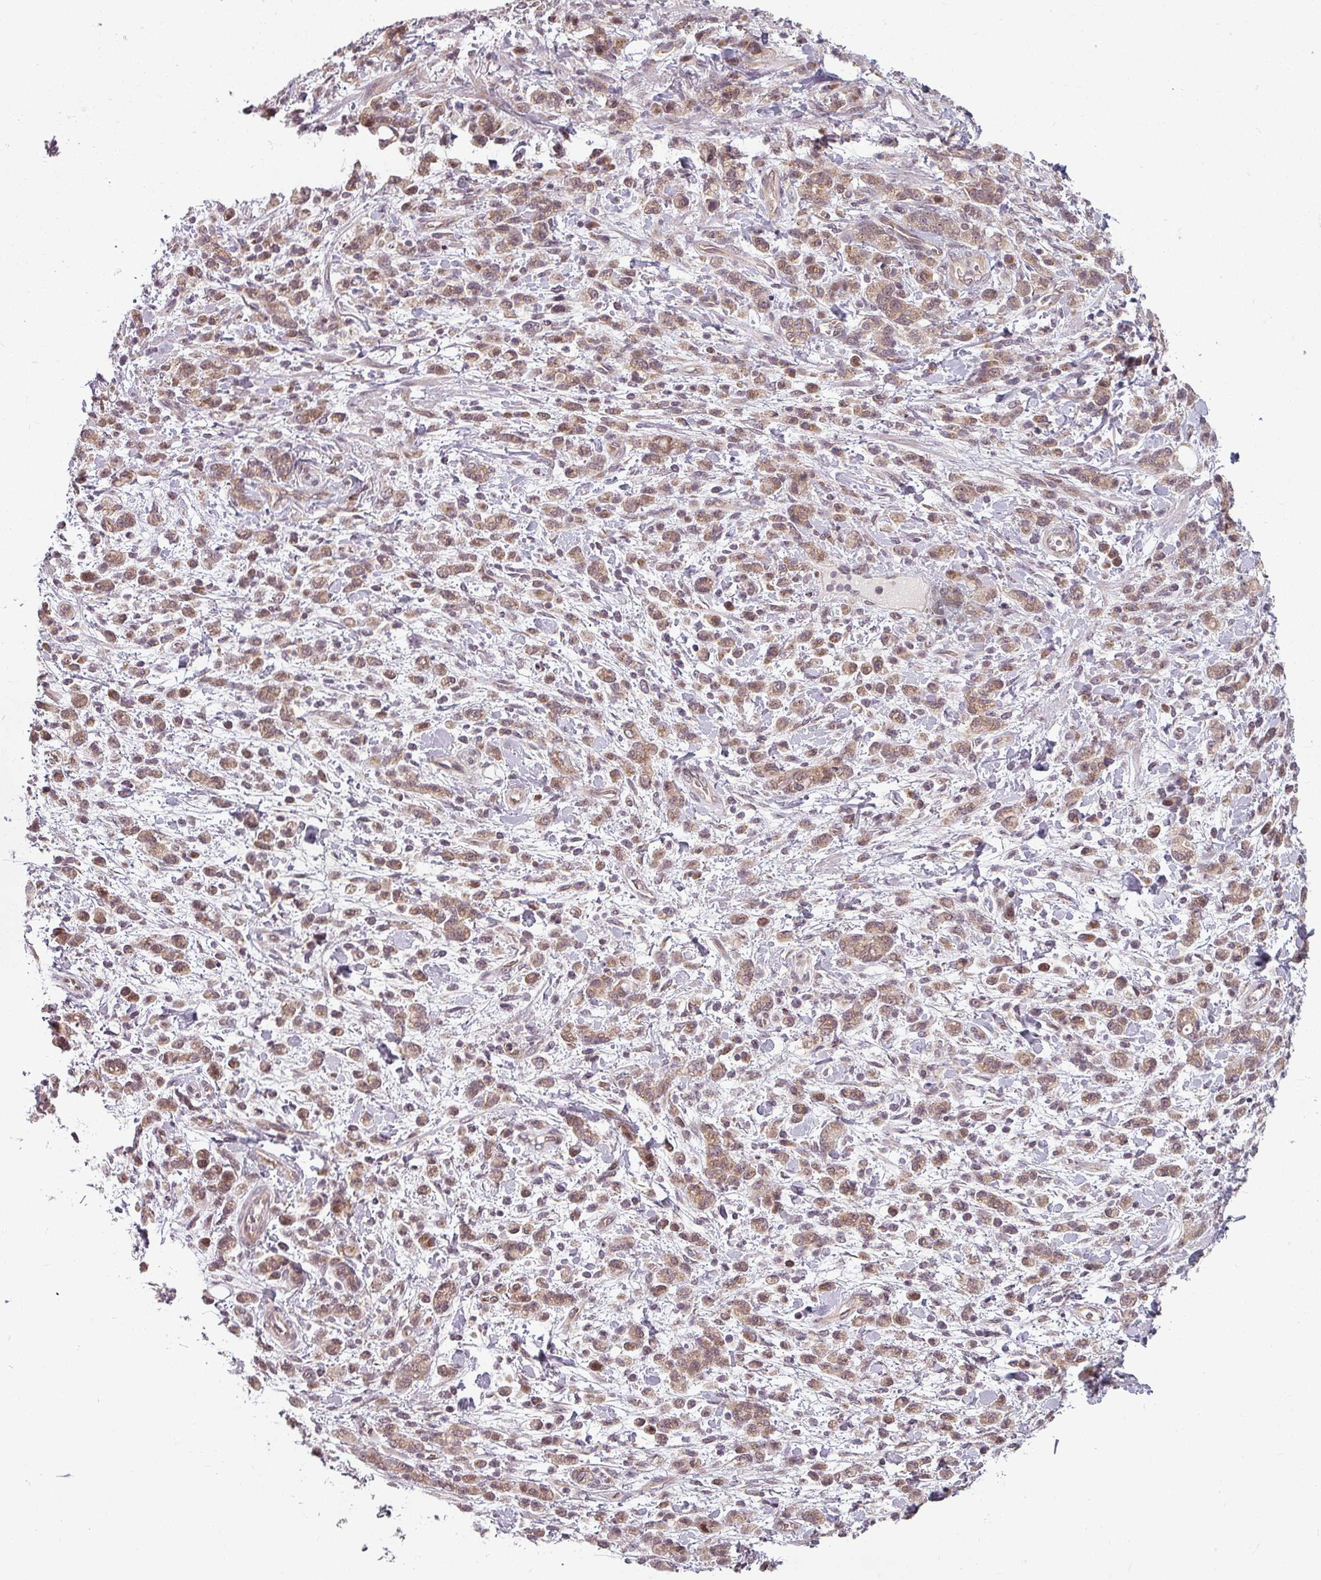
{"staining": {"intensity": "moderate", "quantity": ">75%", "location": "cytoplasmic/membranous"}, "tissue": "stomach cancer", "cell_type": "Tumor cells", "image_type": "cancer", "snomed": [{"axis": "morphology", "description": "Adenocarcinoma, NOS"}, {"axis": "topography", "description": "Stomach"}], "caption": "About >75% of tumor cells in human adenocarcinoma (stomach) reveal moderate cytoplasmic/membranous protein staining as visualized by brown immunohistochemical staining.", "gene": "CLIC1", "patient": {"sex": "male", "age": 77}}